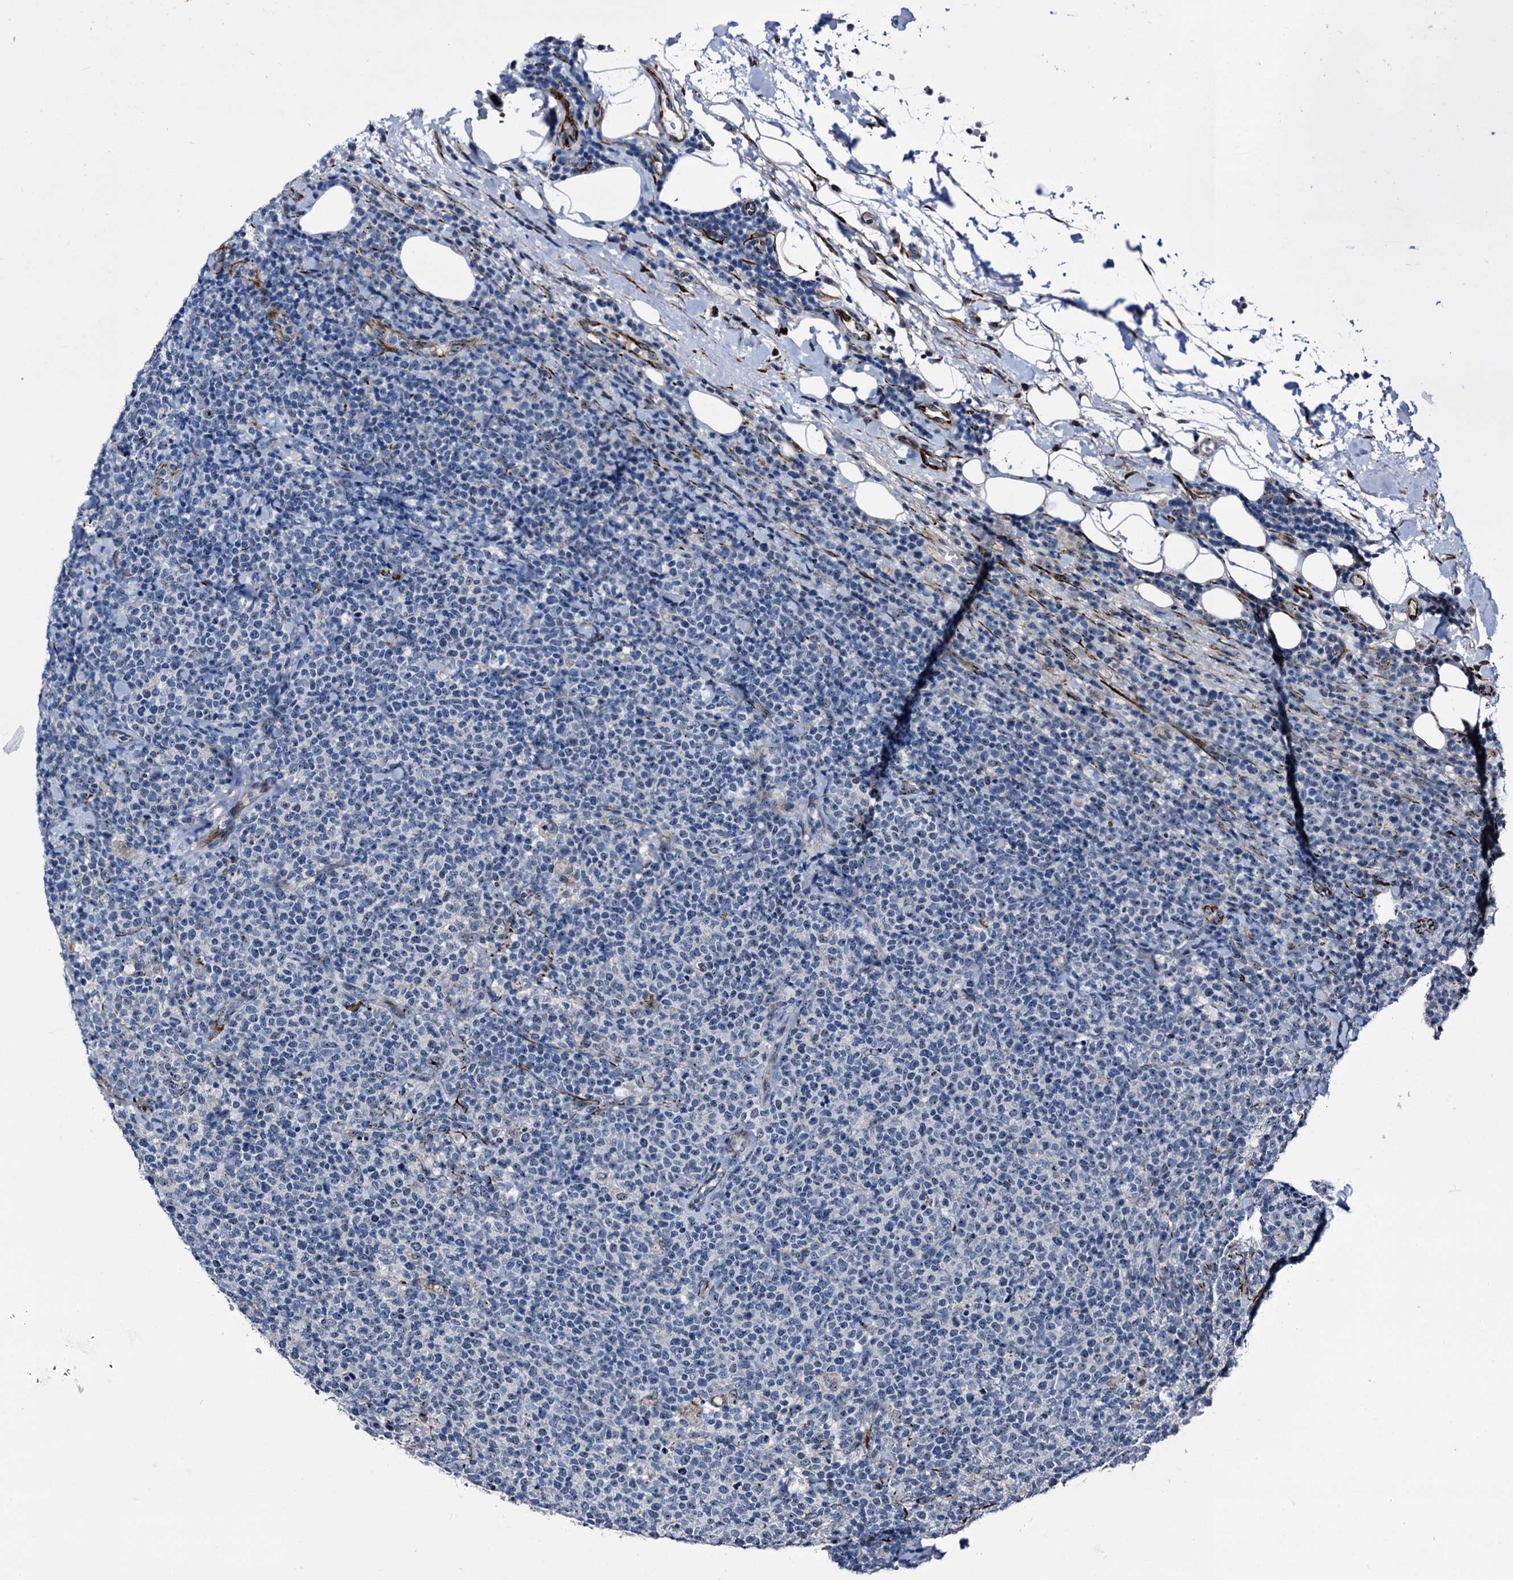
{"staining": {"intensity": "negative", "quantity": "none", "location": "none"}, "tissue": "lymphoma", "cell_type": "Tumor cells", "image_type": "cancer", "snomed": [{"axis": "morphology", "description": "Malignant lymphoma, non-Hodgkin's type, High grade"}, {"axis": "topography", "description": "Lymph node"}], "caption": "Tumor cells show no significant protein expression in high-grade malignant lymphoma, non-Hodgkin's type. (Immunohistochemistry, brightfield microscopy, high magnification).", "gene": "EMG1", "patient": {"sex": "male", "age": 61}}